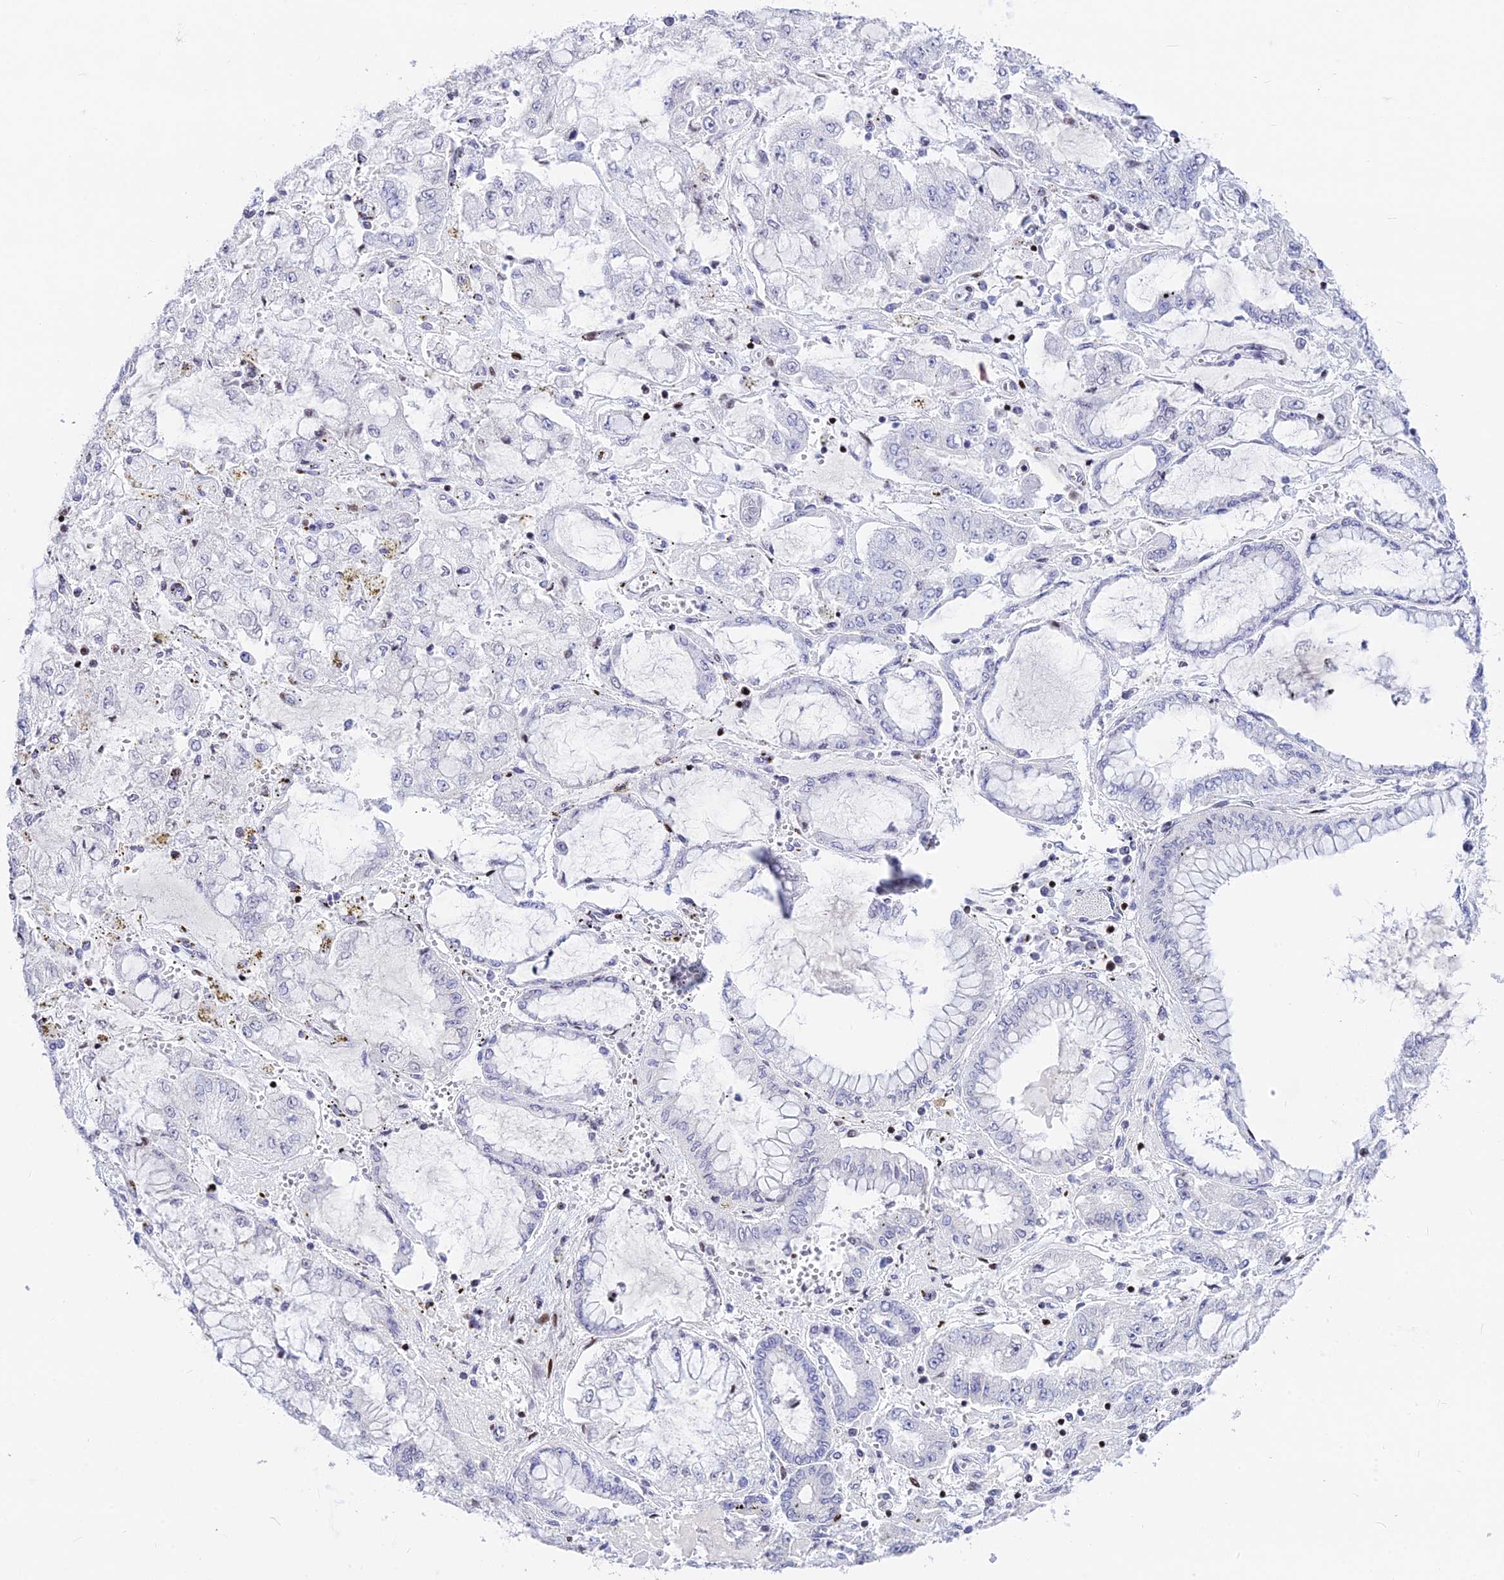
{"staining": {"intensity": "negative", "quantity": "none", "location": "none"}, "tissue": "stomach cancer", "cell_type": "Tumor cells", "image_type": "cancer", "snomed": [{"axis": "morphology", "description": "Adenocarcinoma, NOS"}, {"axis": "topography", "description": "Stomach"}], "caption": "Immunohistochemical staining of stomach adenocarcinoma exhibits no significant positivity in tumor cells.", "gene": "PRPS1", "patient": {"sex": "male", "age": 76}}